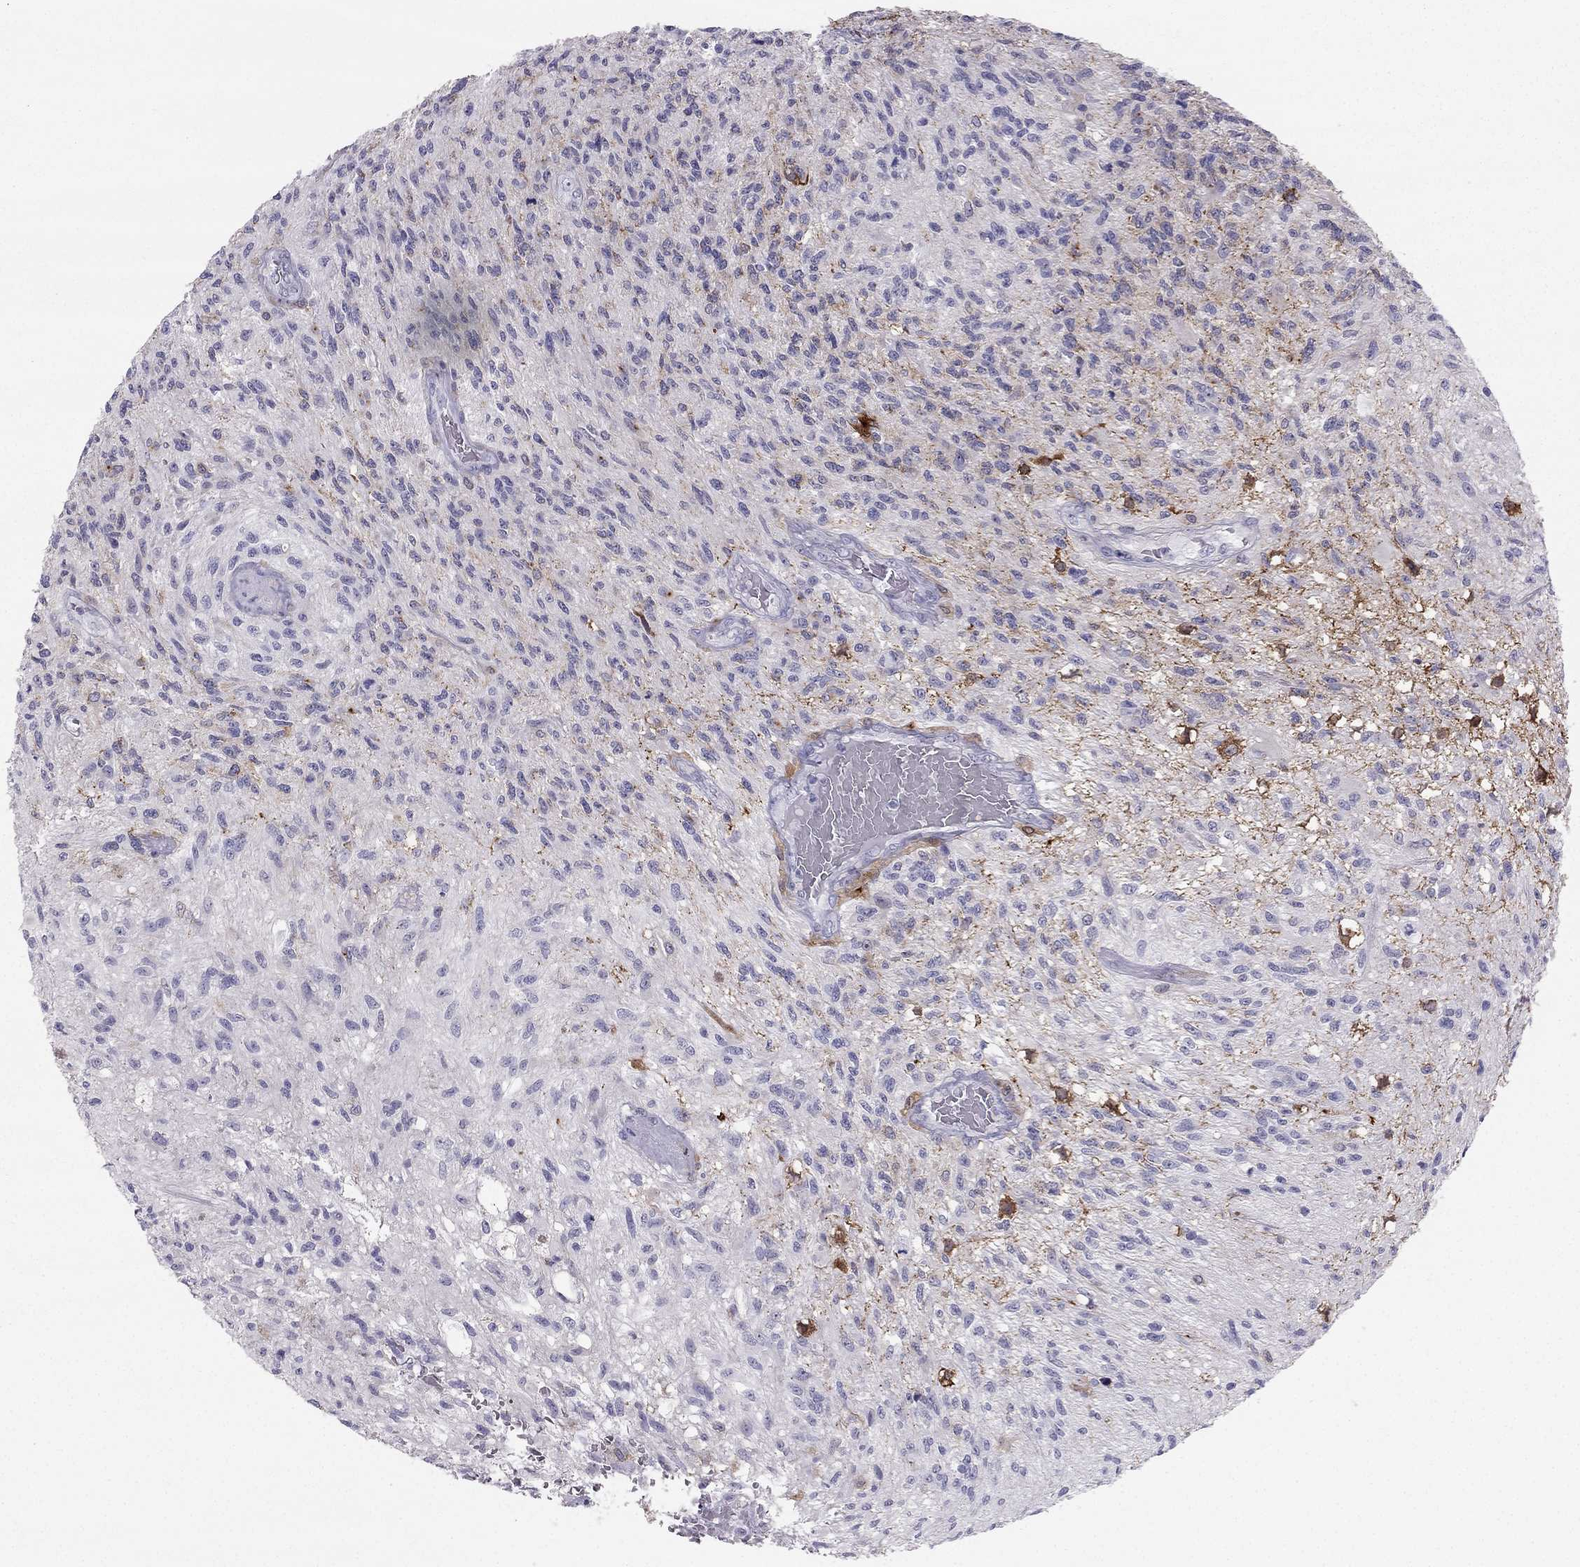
{"staining": {"intensity": "negative", "quantity": "none", "location": "none"}, "tissue": "glioma", "cell_type": "Tumor cells", "image_type": "cancer", "snomed": [{"axis": "morphology", "description": "Glioma, malignant, High grade"}, {"axis": "topography", "description": "Brain"}], "caption": "This micrograph is of malignant glioma (high-grade) stained with immunohistochemistry (IHC) to label a protein in brown with the nuclei are counter-stained blue. There is no expression in tumor cells.", "gene": "LMTK3", "patient": {"sex": "male", "age": 56}}